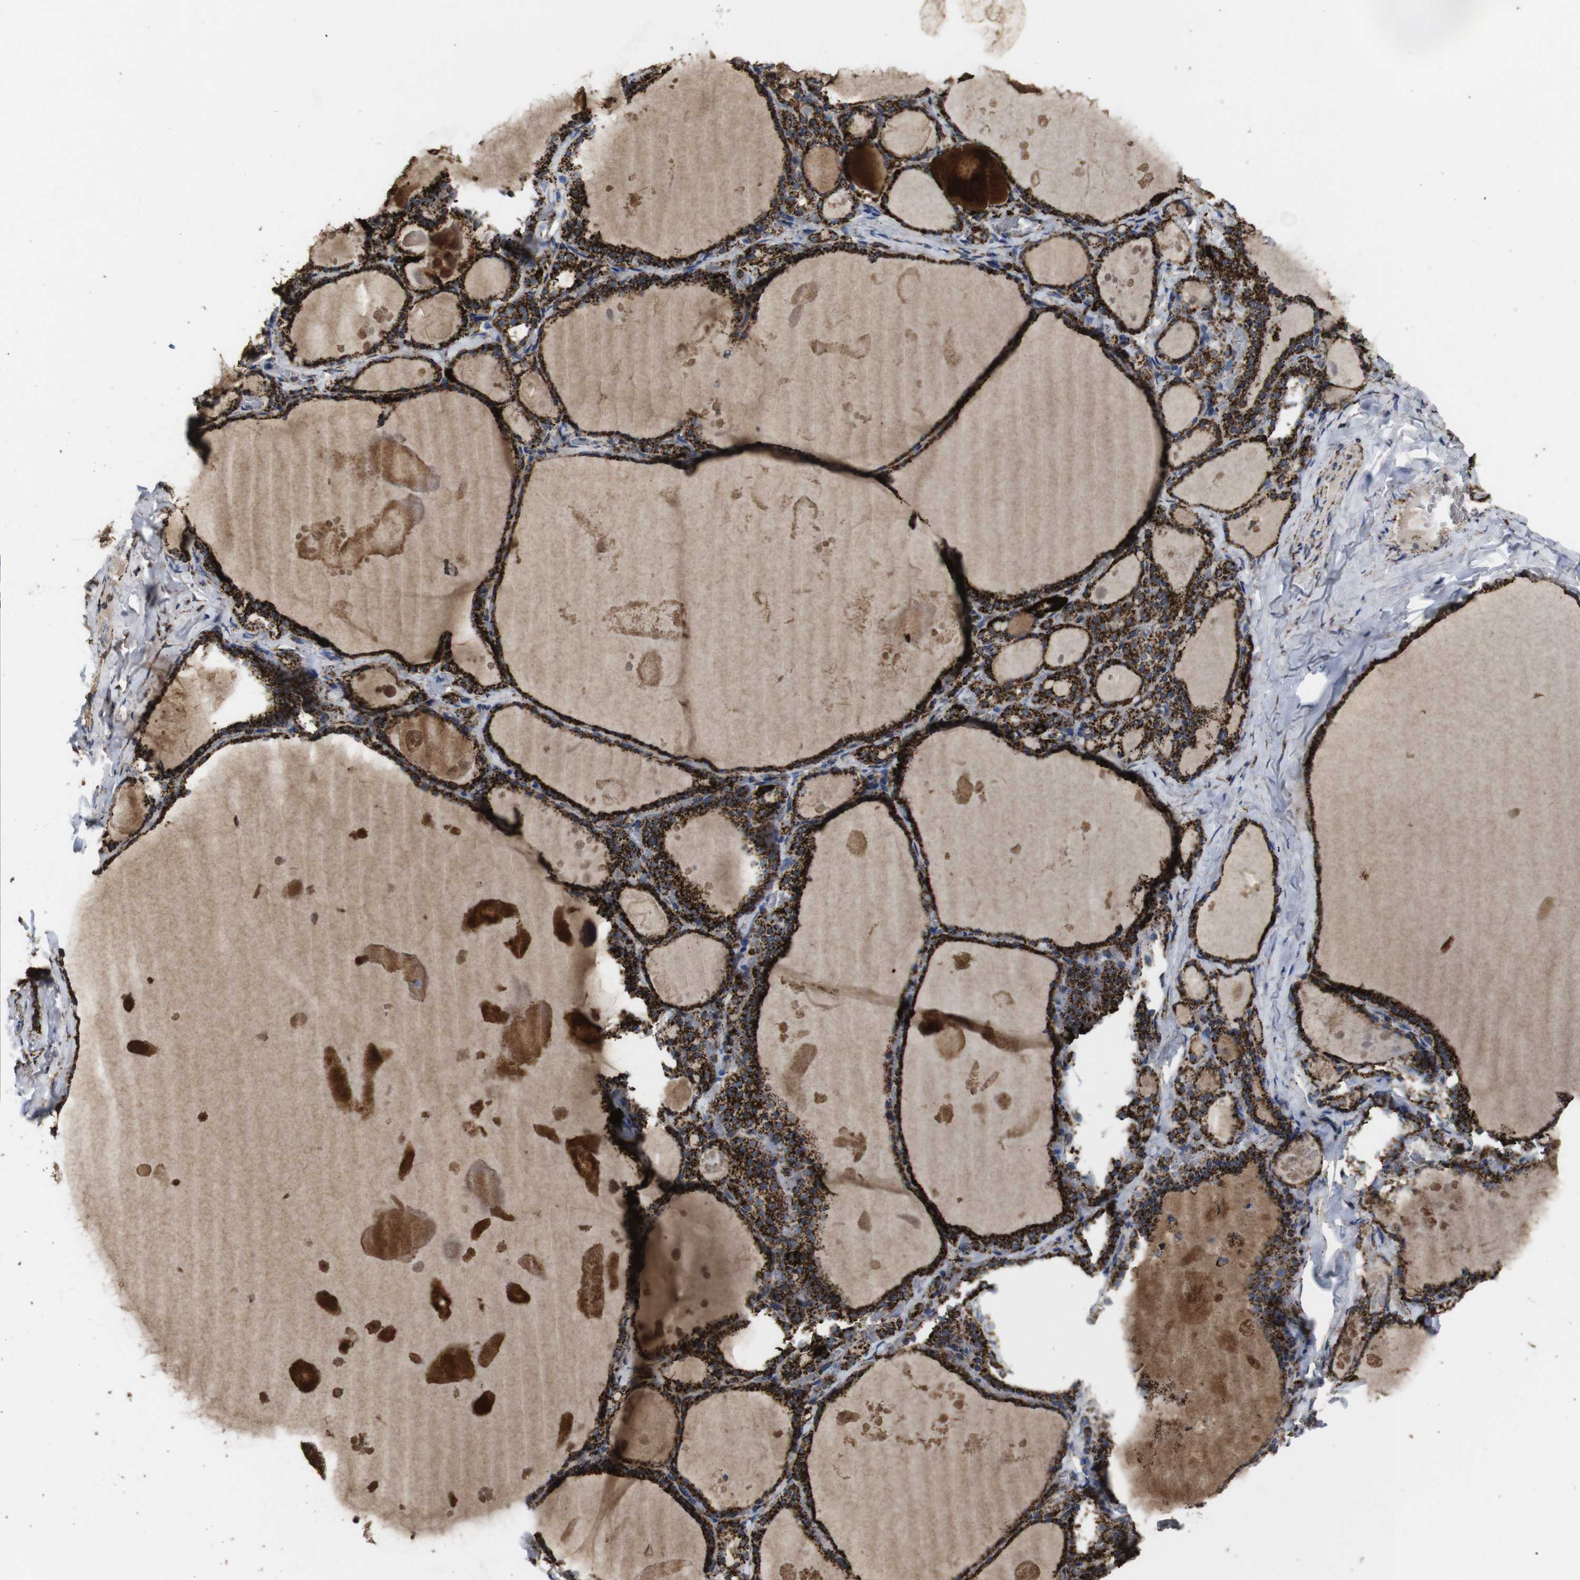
{"staining": {"intensity": "strong", "quantity": ">75%", "location": "cytoplasmic/membranous"}, "tissue": "thyroid gland", "cell_type": "Glandular cells", "image_type": "normal", "snomed": [{"axis": "morphology", "description": "Normal tissue, NOS"}, {"axis": "topography", "description": "Thyroid gland"}], "caption": "Immunohistochemical staining of unremarkable human thyroid gland exhibits >75% levels of strong cytoplasmic/membranous protein staining in about >75% of glandular cells.", "gene": "ATP5F1A", "patient": {"sex": "male", "age": 56}}